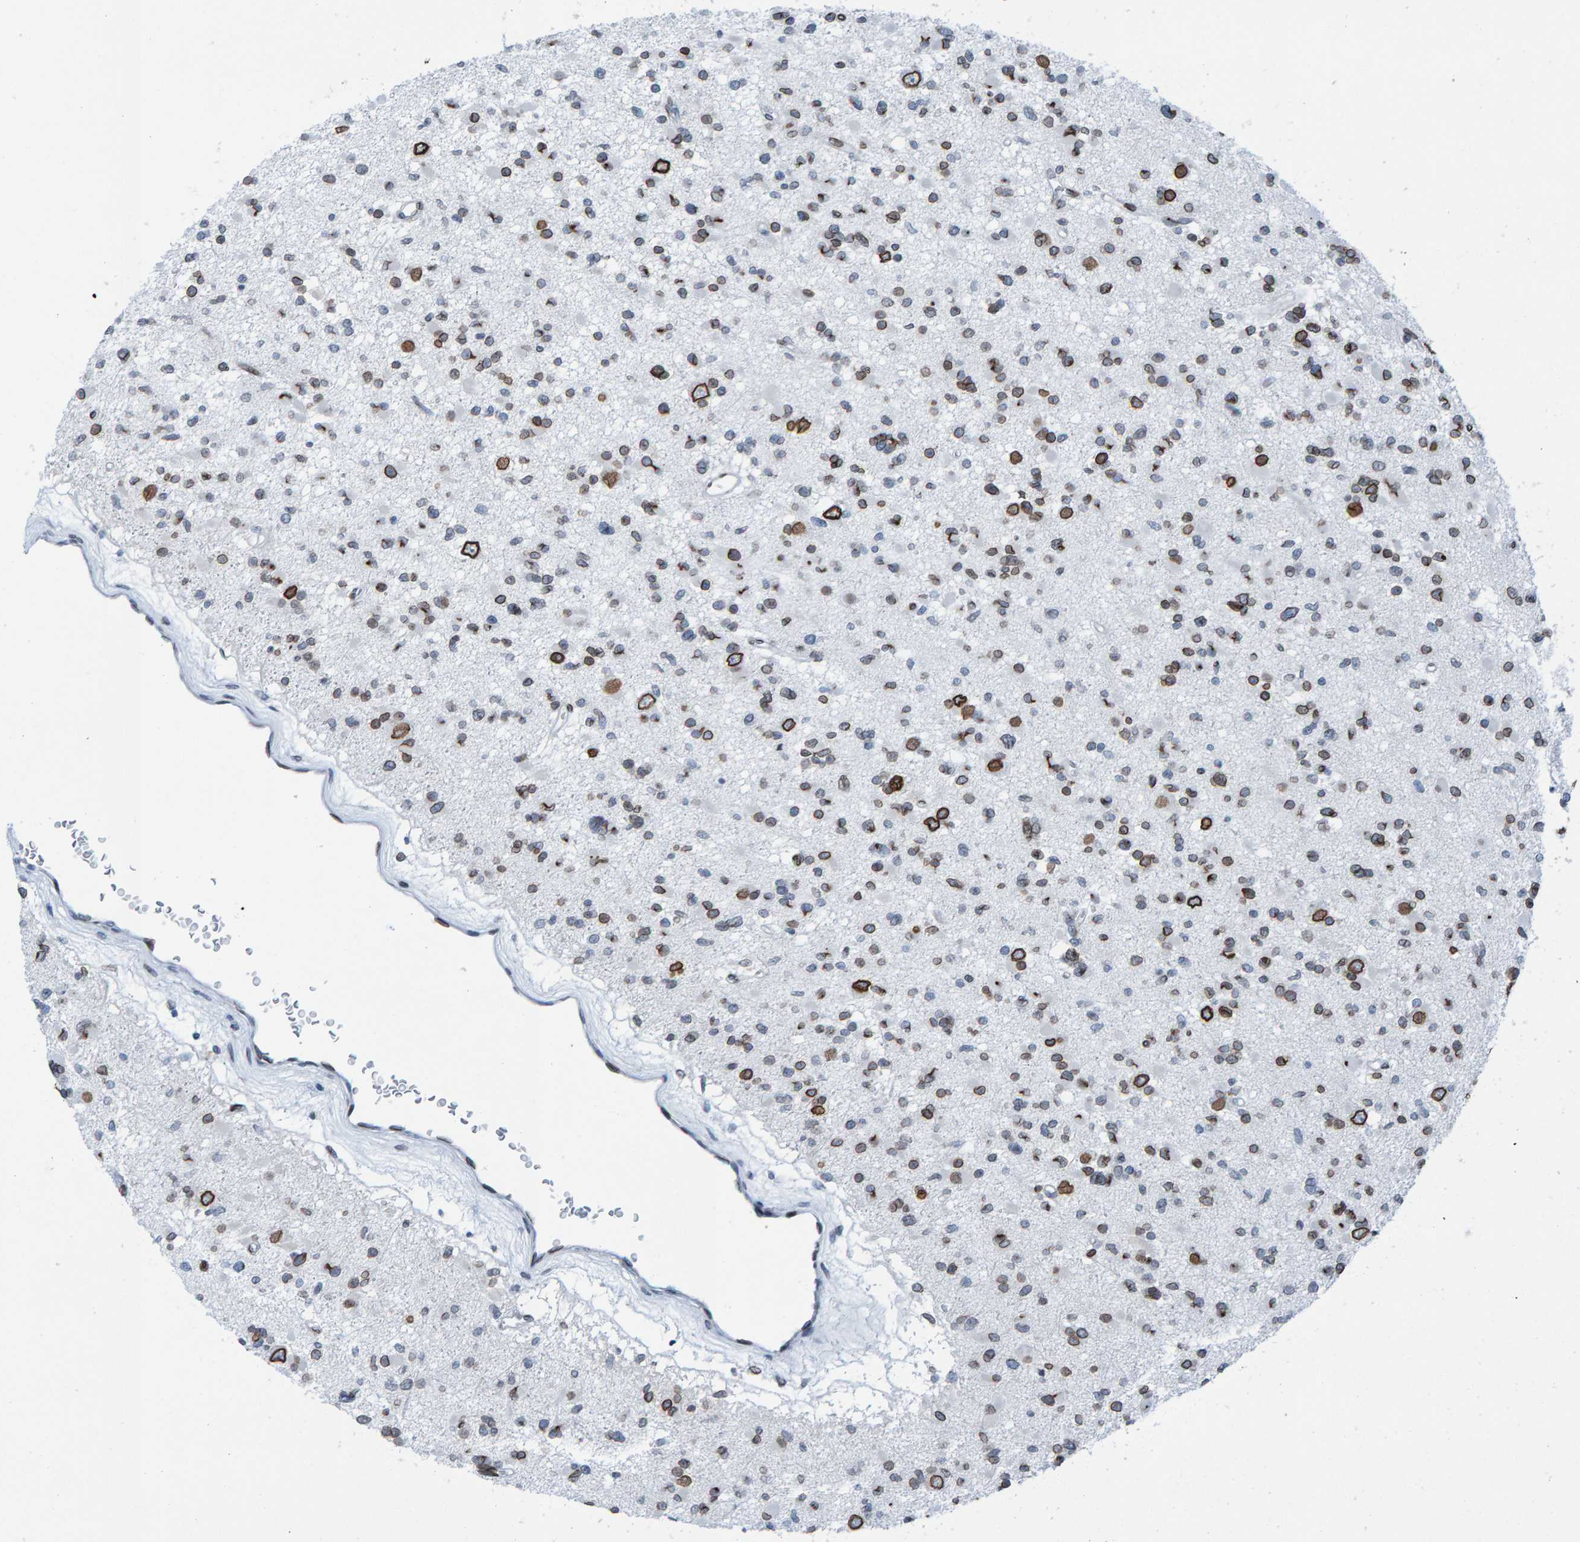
{"staining": {"intensity": "strong", "quantity": "25%-75%", "location": "cytoplasmic/membranous,nuclear"}, "tissue": "glioma", "cell_type": "Tumor cells", "image_type": "cancer", "snomed": [{"axis": "morphology", "description": "Glioma, malignant, Low grade"}, {"axis": "topography", "description": "Brain"}], "caption": "IHC photomicrograph of human glioma stained for a protein (brown), which demonstrates high levels of strong cytoplasmic/membranous and nuclear expression in approximately 25%-75% of tumor cells.", "gene": "LMNB2", "patient": {"sex": "female", "age": 22}}